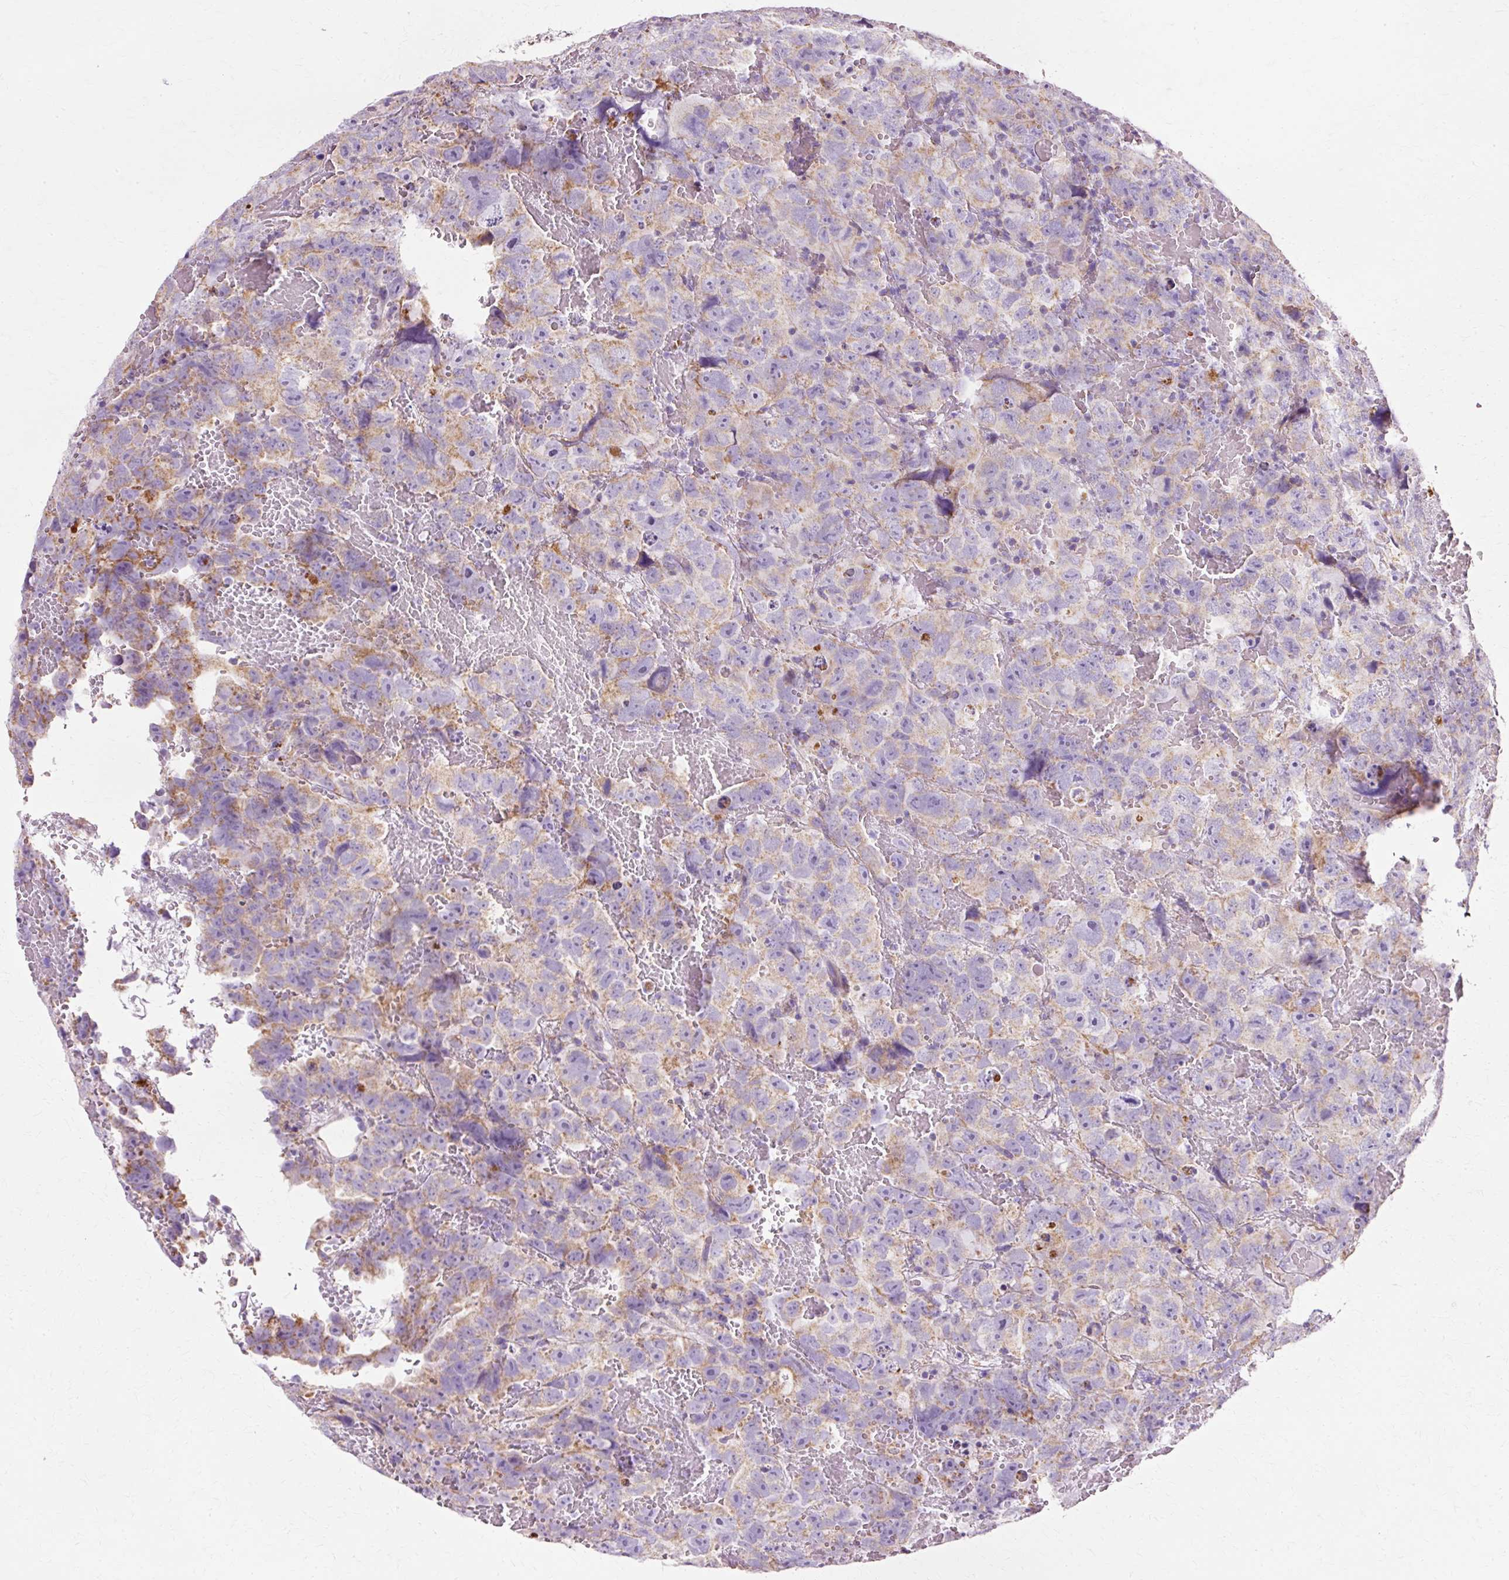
{"staining": {"intensity": "weak", "quantity": "25%-75%", "location": "cytoplasmic/membranous"}, "tissue": "testis cancer", "cell_type": "Tumor cells", "image_type": "cancer", "snomed": [{"axis": "morphology", "description": "Carcinoma, Embryonal, NOS"}, {"axis": "topography", "description": "Testis"}], "caption": "Human testis embryonal carcinoma stained with a brown dye demonstrates weak cytoplasmic/membranous positive staining in about 25%-75% of tumor cells.", "gene": "ATP5PO", "patient": {"sex": "male", "age": 45}}